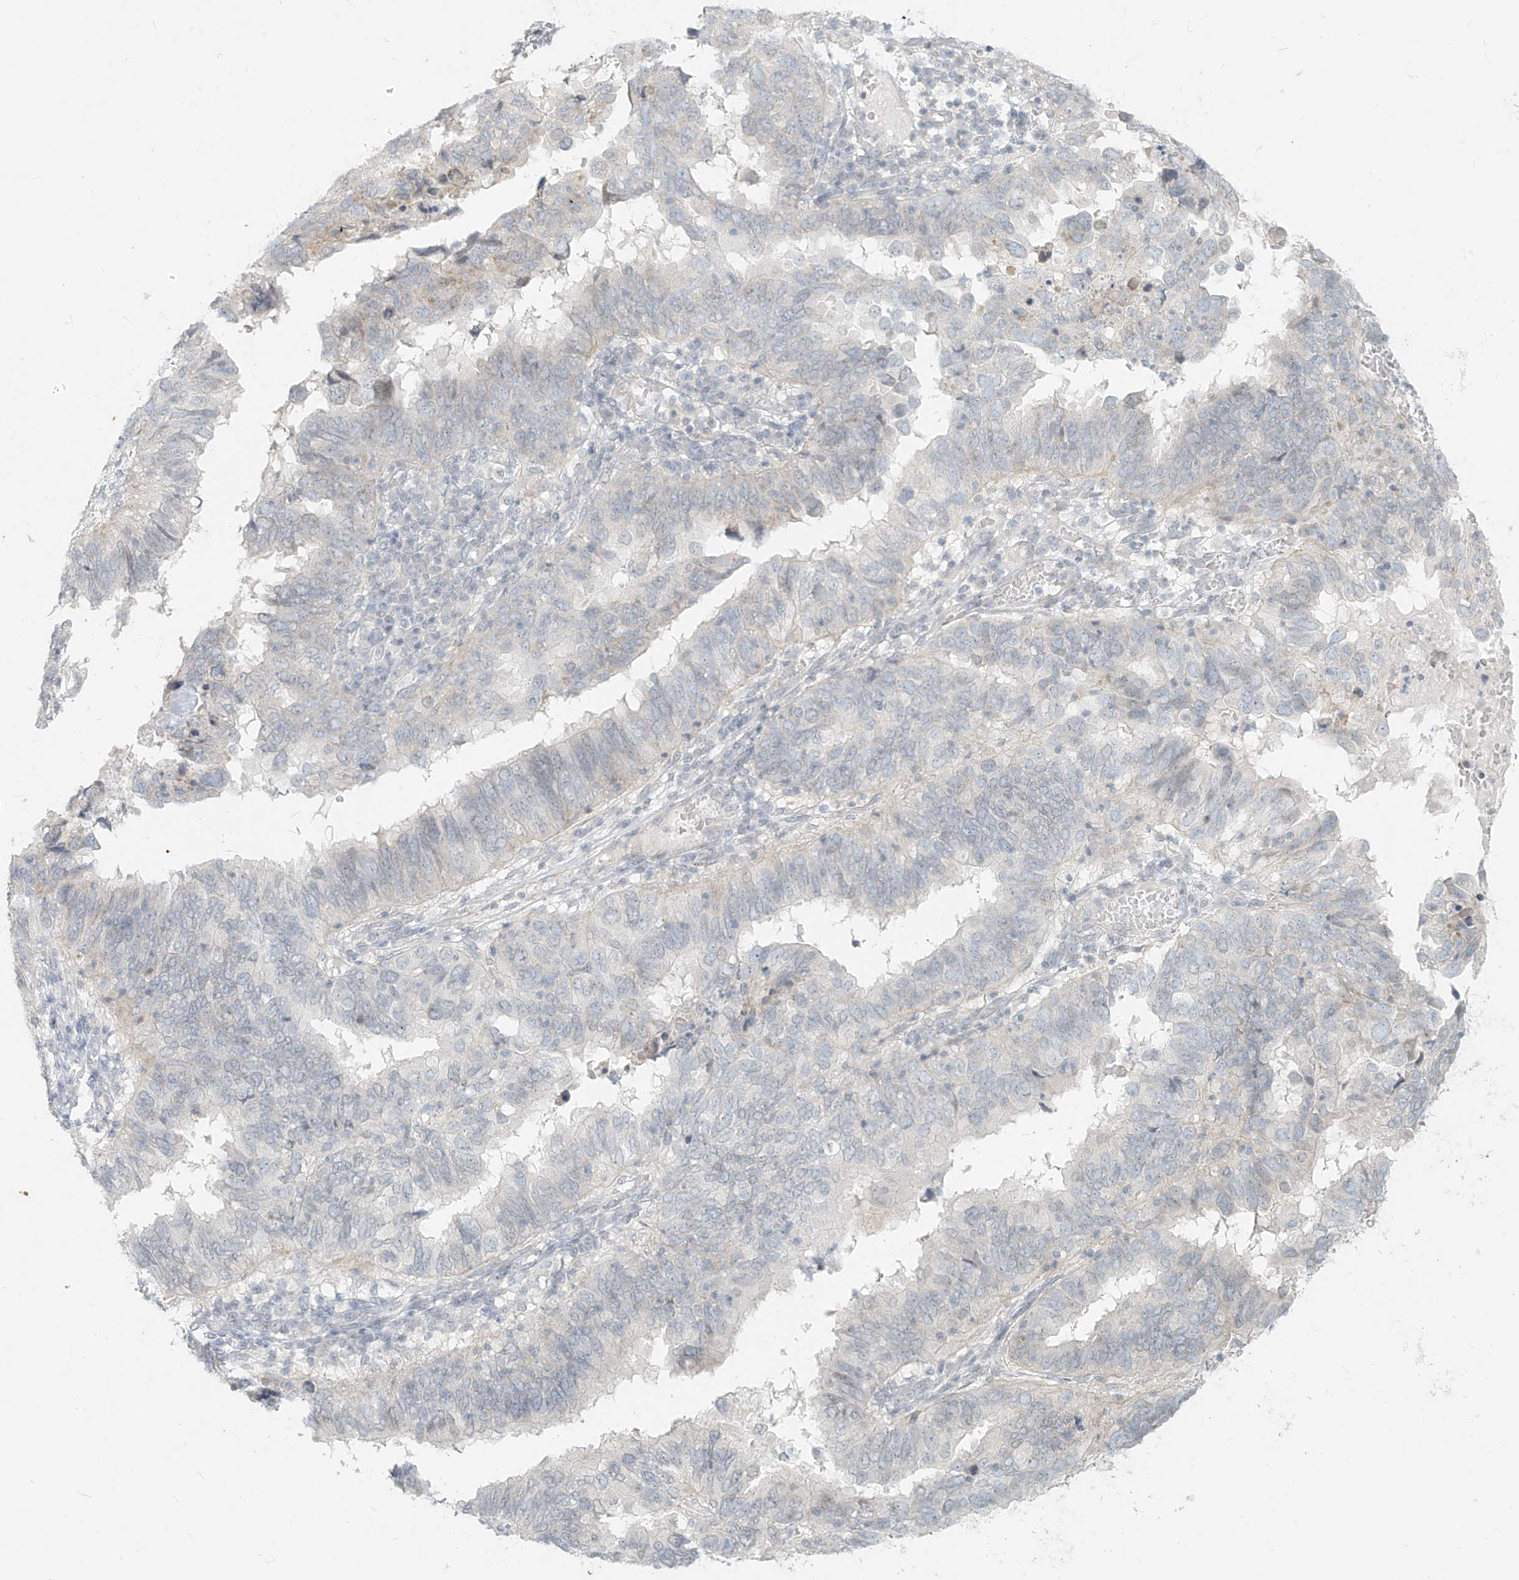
{"staining": {"intensity": "negative", "quantity": "none", "location": "none"}, "tissue": "endometrial cancer", "cell_type": "Tumor cells", "image_type": "cancer", "snomed": [{"axis": "morphology", "description": "Adenocarcinoma, NOS"}, {"axis": "topography", "description": "Uterus"}], "caption": "This is an IHC image of human endometrial adenocarcinoma. There is no expression in tumor cells.", "gene": "OSBPL7", "patient": {"sex": "female", "age": 77}}